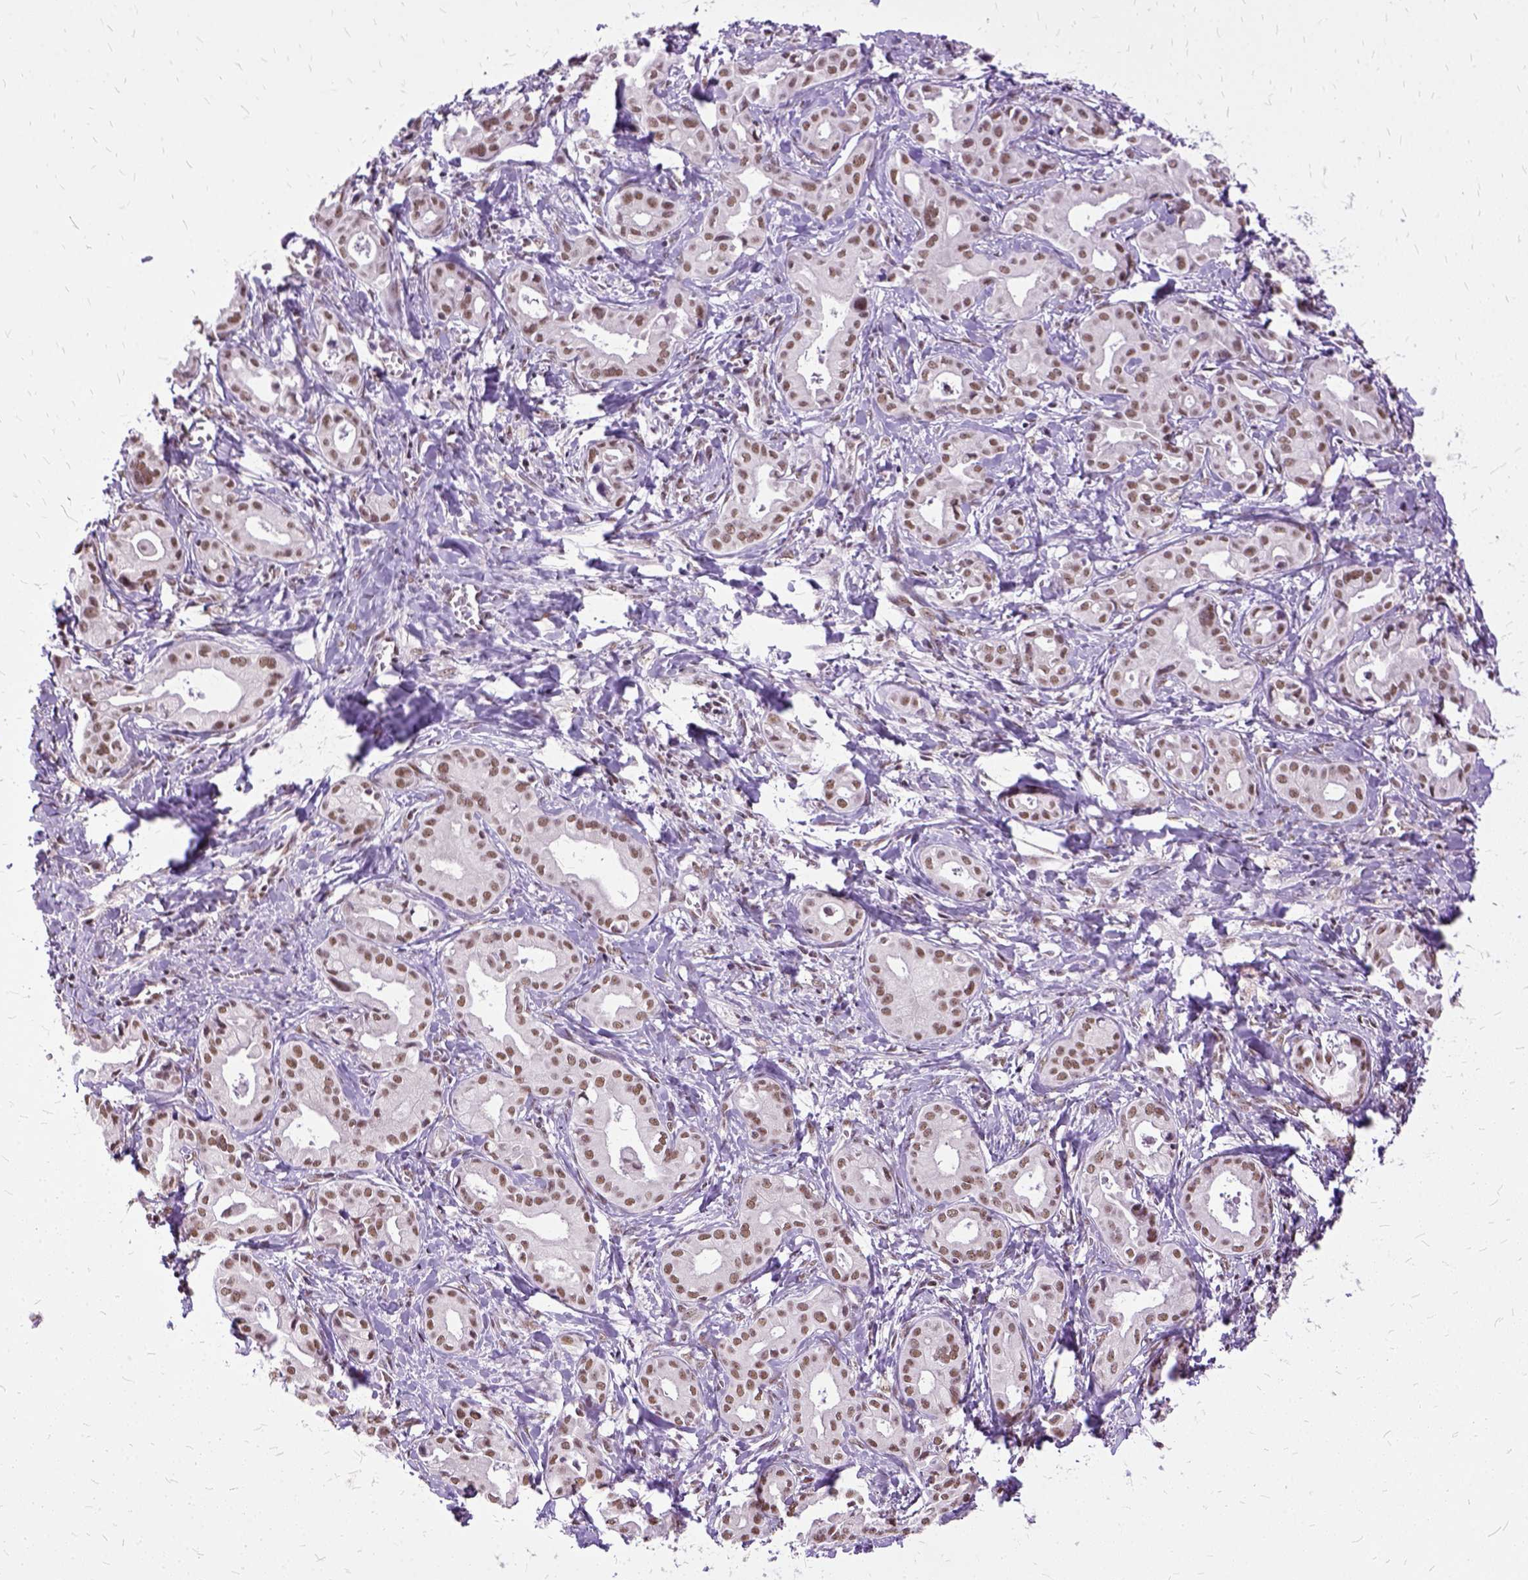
{"staining": {"intensity": "moderate", "quantity": ">75%", "location": "nuclear"}, "tissue": "liver cancer", "cell_type": "Tumor cells", "image_type": "cancer", "snomed": [{"axis": "morphology", "description": "Cholangiocarcinoma"}, {"axis": "topography", "description": "Liver"}], "caption": "Cholangiocarcinoma (liver) tissue exhibits moderate nuclear positivity in about >75% of tumor cells, visualized by immunohistochemistry. The staining is performed using DAB brown chromogen to label protein expression. The nuclei are counter-stained blue using hematoxylin.", "gene": "SETD1A", "patient": {"sex": "female", "age": 65}}